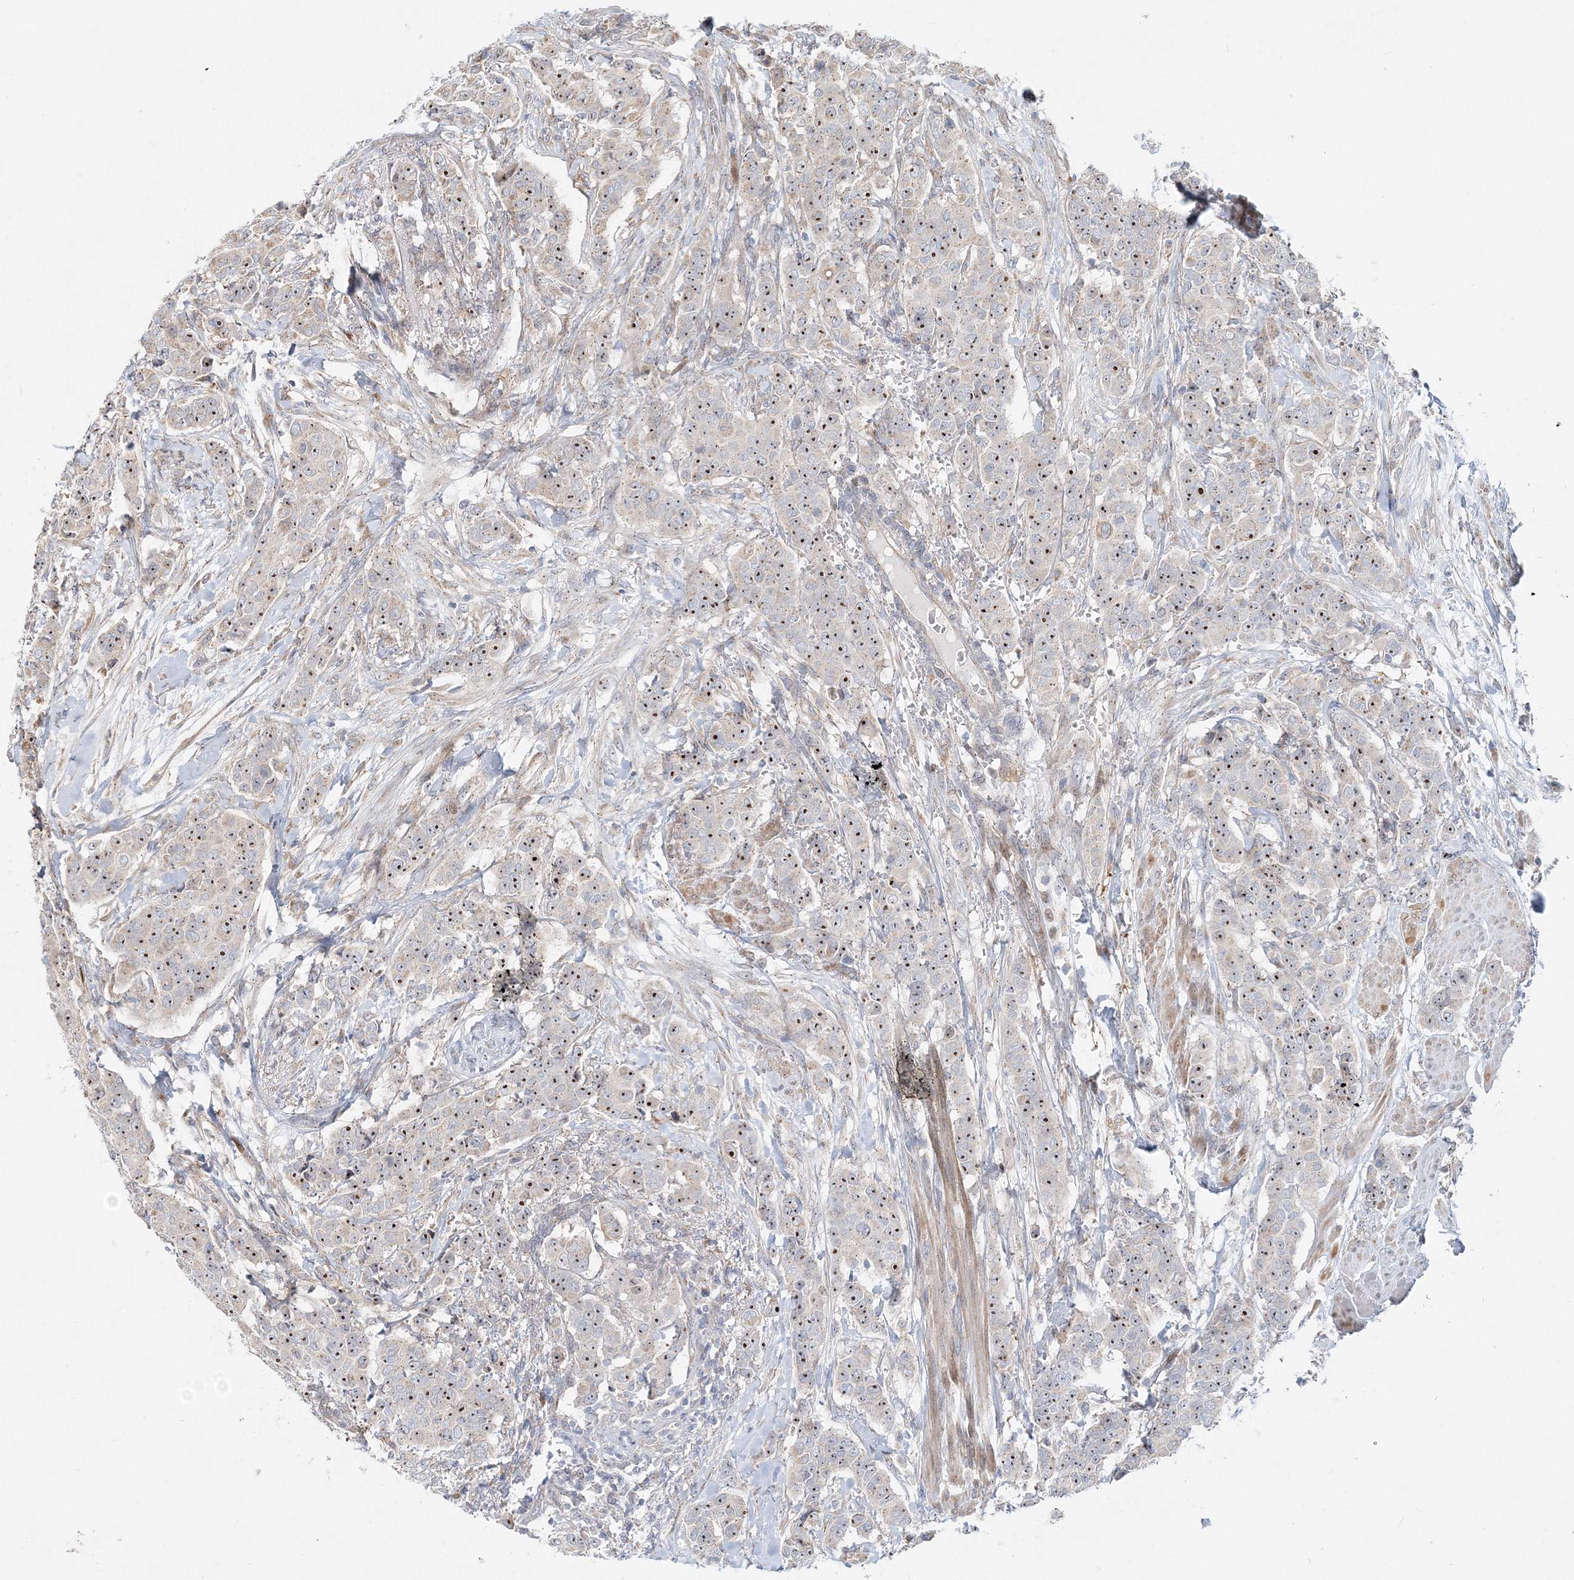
{"staining": {"intensity": "strong", "quantity": "25%-75%", "location": "nuclear"}, "tissue": "breast cancer", "cell_type": "Tumor cells", "image_type": "cancer", "snomed": [{"axis": "morphology", "description": "Duct carcinoma"}, {"axis": "topography", "description": "Breast"}], "caption": "Intraductal carcinoma (breast) tissue reveals strong nuclear expression in approximately 25%-75% of tumor cells", "gene": "CXXC5", "patient": {"sex": "female", "age": 40}}